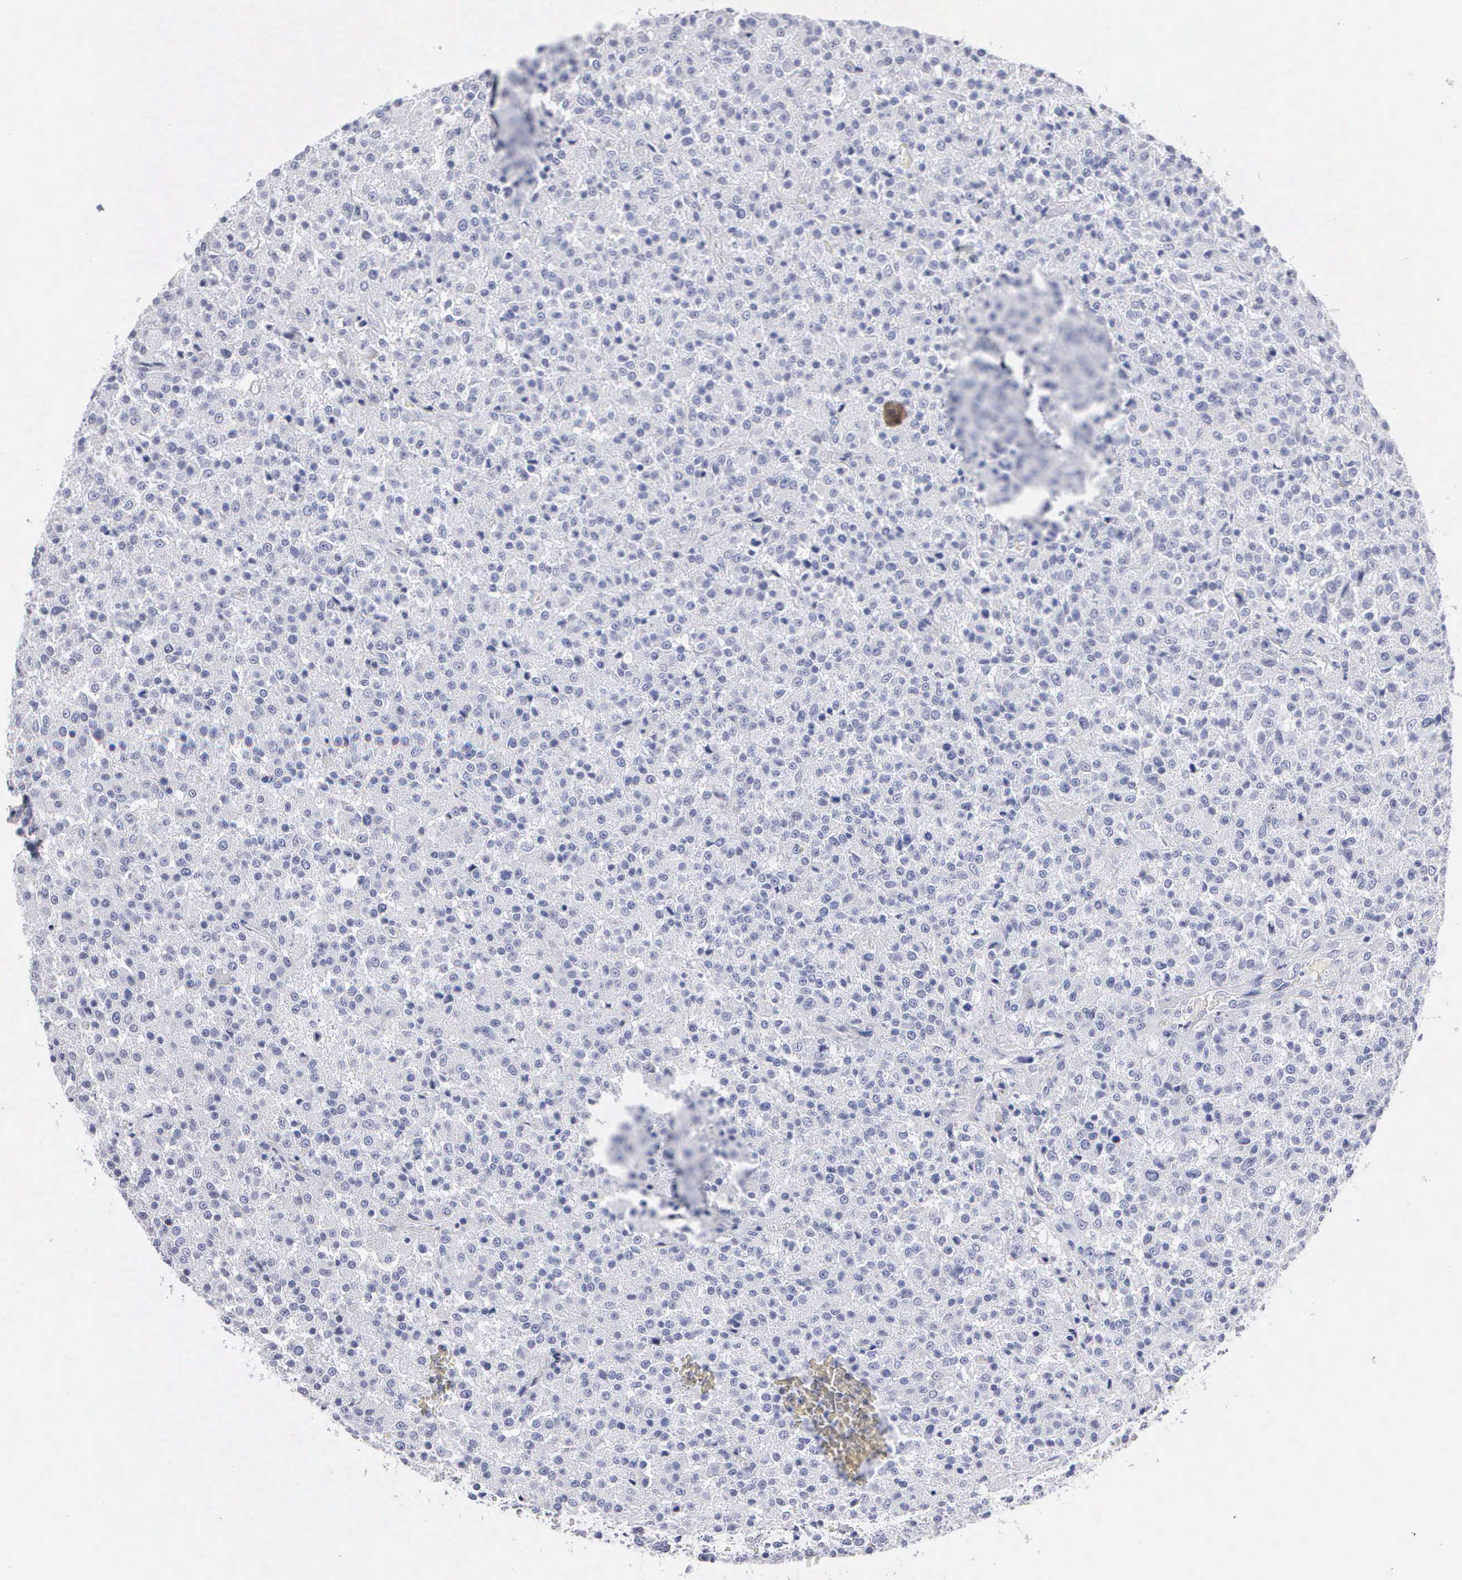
{"staining": {"intensity": "negative", "quantity": "none", "location": "none"}, "tissue": "testis cancer", "cell_type": "Tumor cells", "image_type": "cancer", "snomed": [{"axis": "morphology", "description": "Seminoma, NOS"}, {"axis": "topography", "description": "Testis"}], "caption": "This is a photomicrograph of IHC staining of testis cancer (seminoma), which shows no expression in tumor cells.", "gene": "ELFN2", "patient": {"sex": "male", "age": 59}}